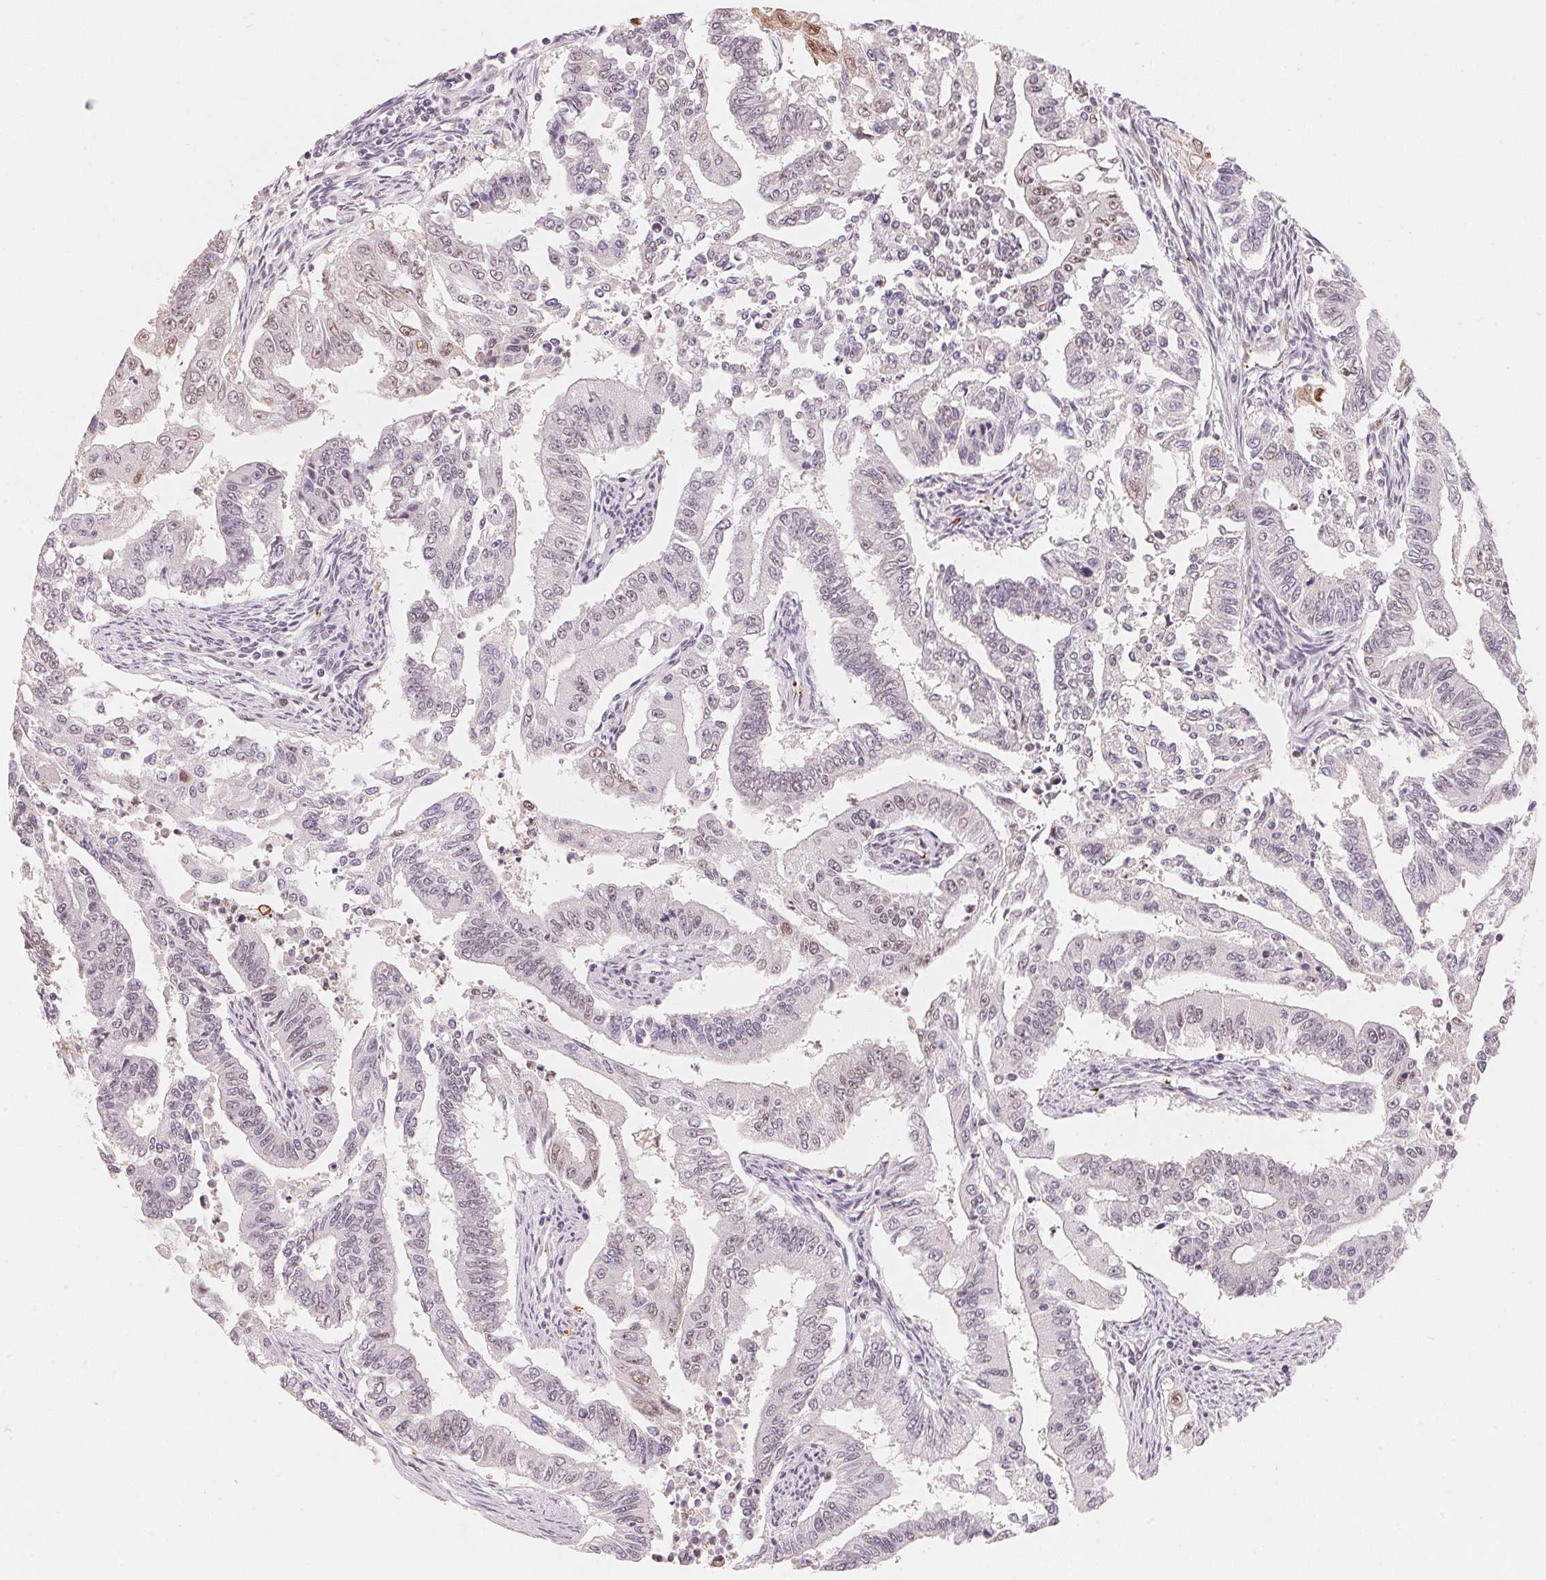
{"staining": {"intensity": "negative", "quantity": "none", "location": "none"}, "tissue": "endometrial cancer", "cell_type": "Tumor cells", "image_type": "cancer", "snomed": [{"axis": "morphology", "description": "Adenocarcinoma, NOS"}, {"axis": "topography", "description": "Uterus"}], "caption": "Immunohistochemistry photomicrograph of neoplastic tissue: endometrial adenocarcinoma stained with DAB displays no significant protein staining in tumor cells.", "gene": "ARHGAP22", "patient": {"sex": "female", "age": 59}}